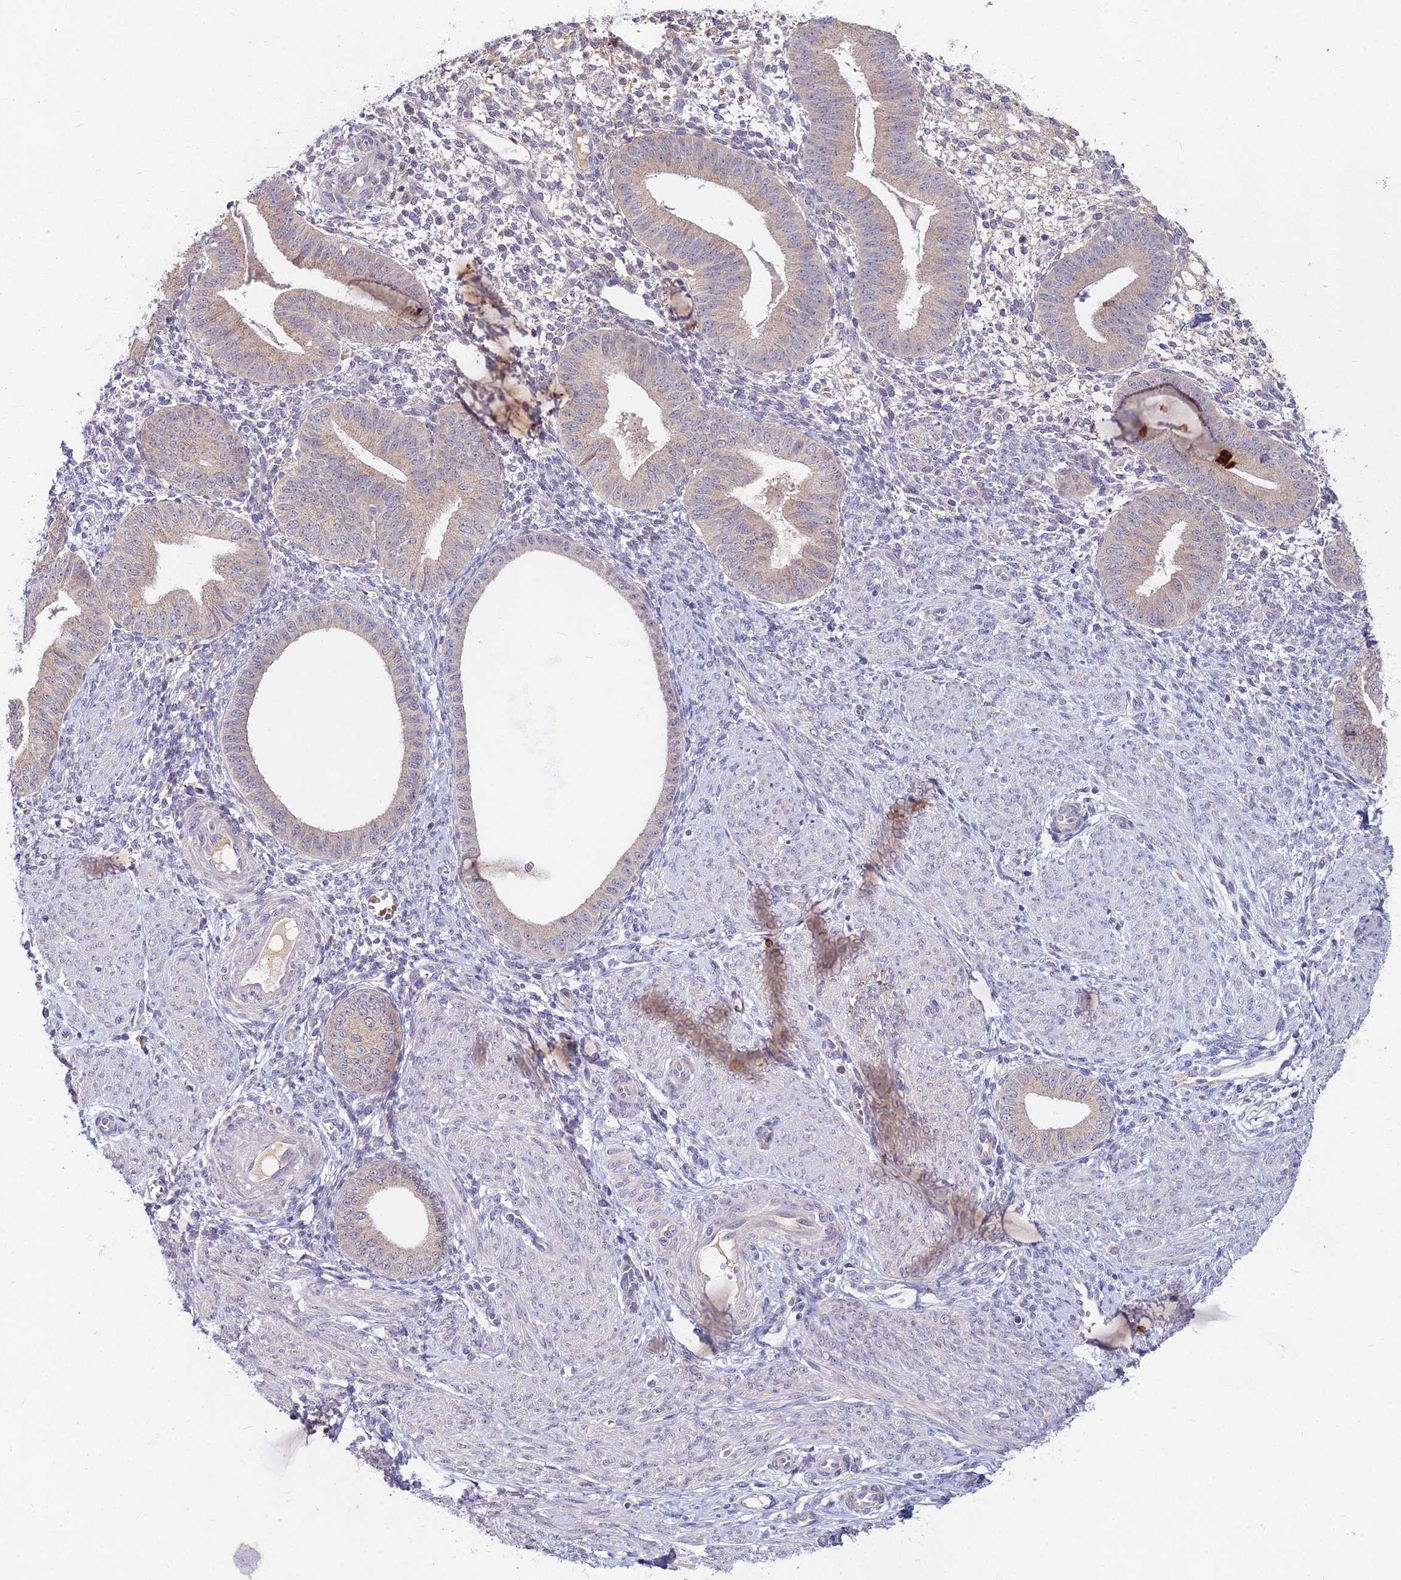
{"staining": {"intensity": "negative", "quantity": "none", "location": "none"}, "tissue": "endometrium", "cell_type": "Cells in endometrial stroma", "image_type": "normal", "snomed": [{"axis": "morphology", "description": "Normal tissue, NOS"}, {"axis": "topography", "description": "Endometrium"}], "caption": "This is an immunohistochemistry (IHC) image of benign human endometrium. There is no positivity in cells in endometrial stroma.", "gene": "WDR43", "patient": {"sex": "female", "age": 49}}